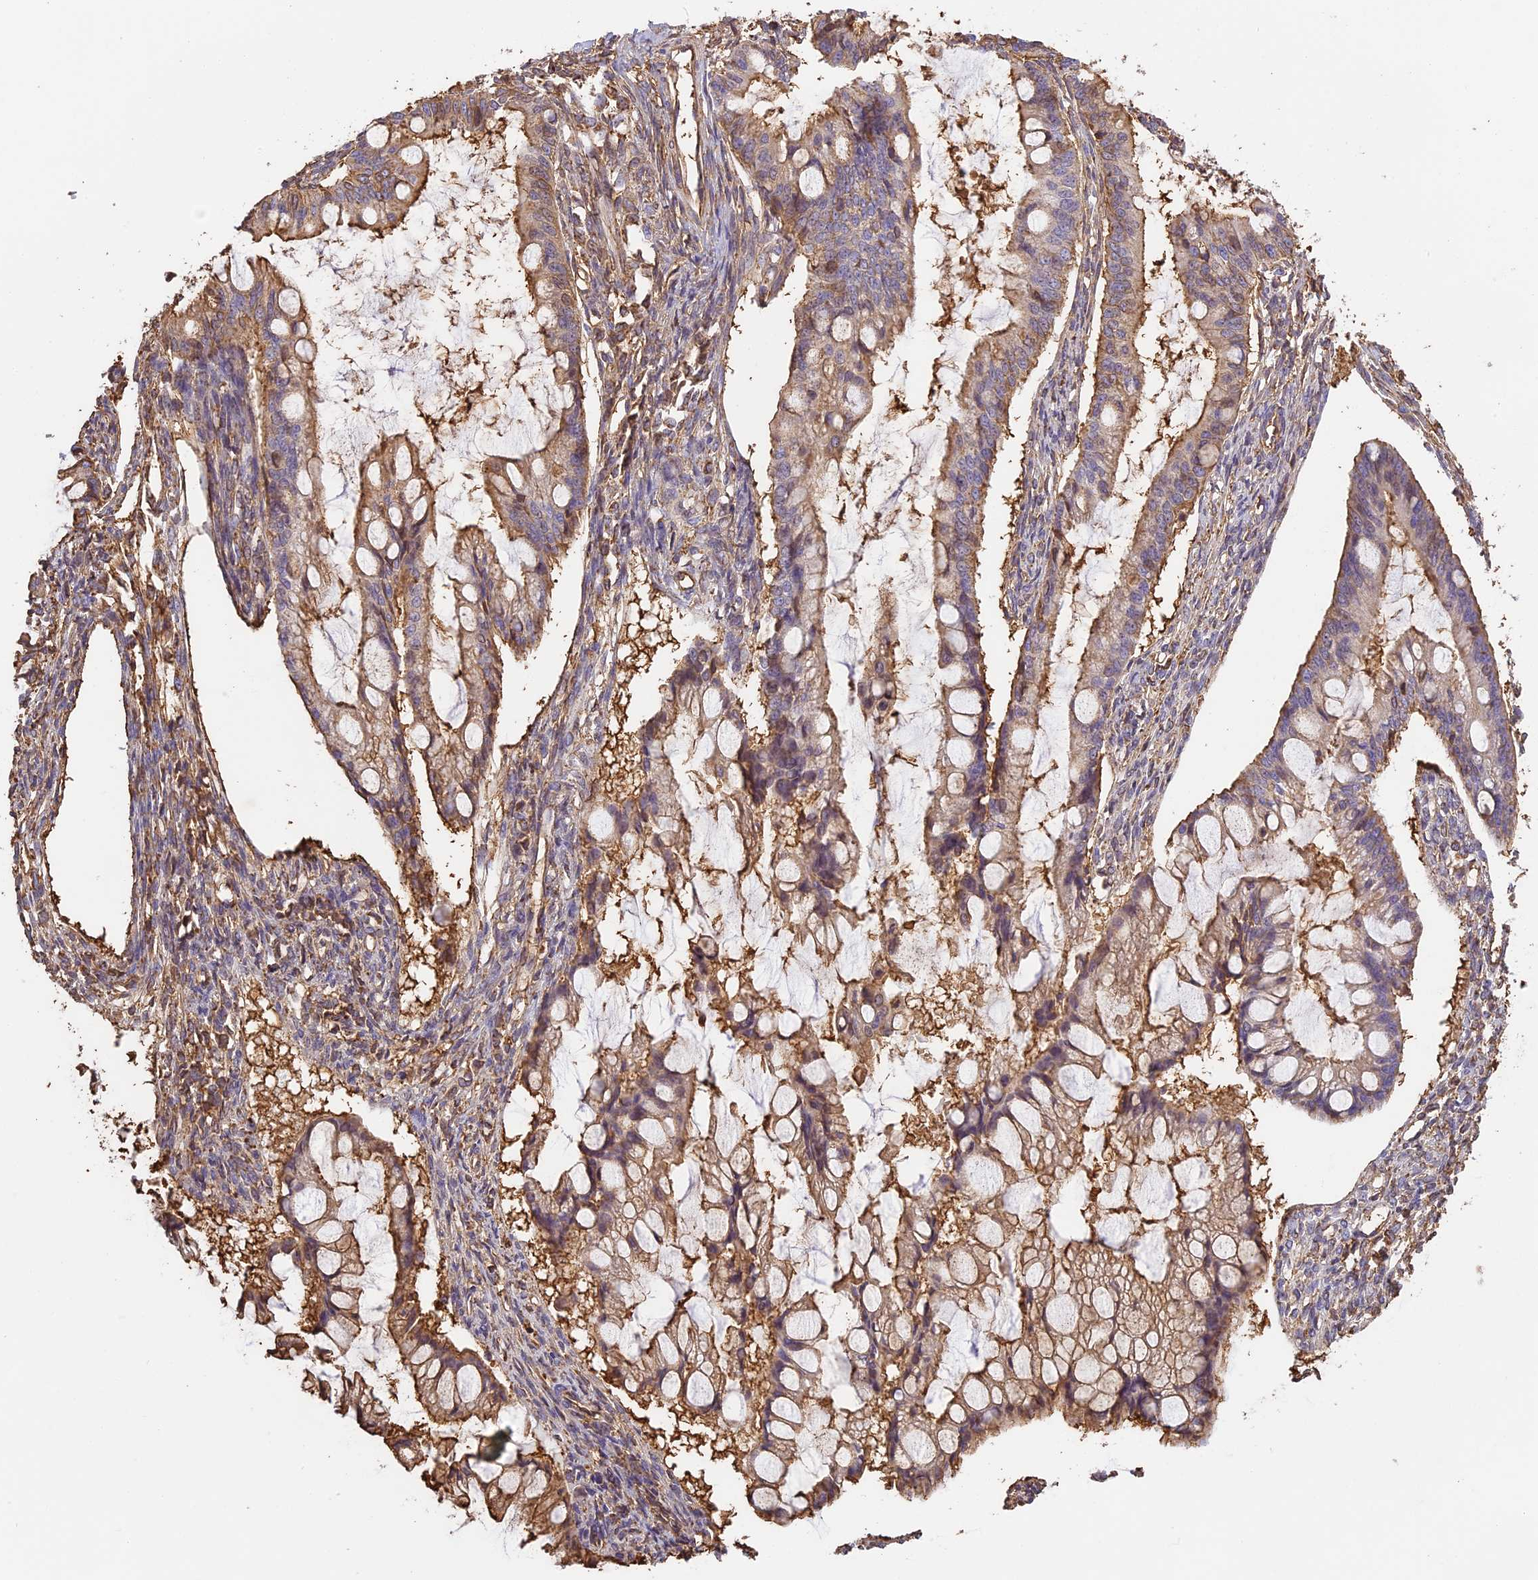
{"staining": {"intensity": "moderate", "quantity": "25%-75%", "location": "cytoplasmic/membranous"}, "tissue": "ovarian cancer", "cell_type": "Tumor cells", "image_type": "cancer", "snomed": [{"axis": "morphology", "description": "Cystadenocarcinoma, mucinous, NOS"}, {"axis": "topography", "description": "Ovary"}], "caption": "A histopathology image showing moderate cytoplasmic/membranous expression in approximately 25%-75% of tumor cells in mucinous cystadenocarcinoma (ovarian), as visualized by brown immunohistochemical staining.", "gene": "TMEM255B", "patient": {"sex": "female", "age": 73}}